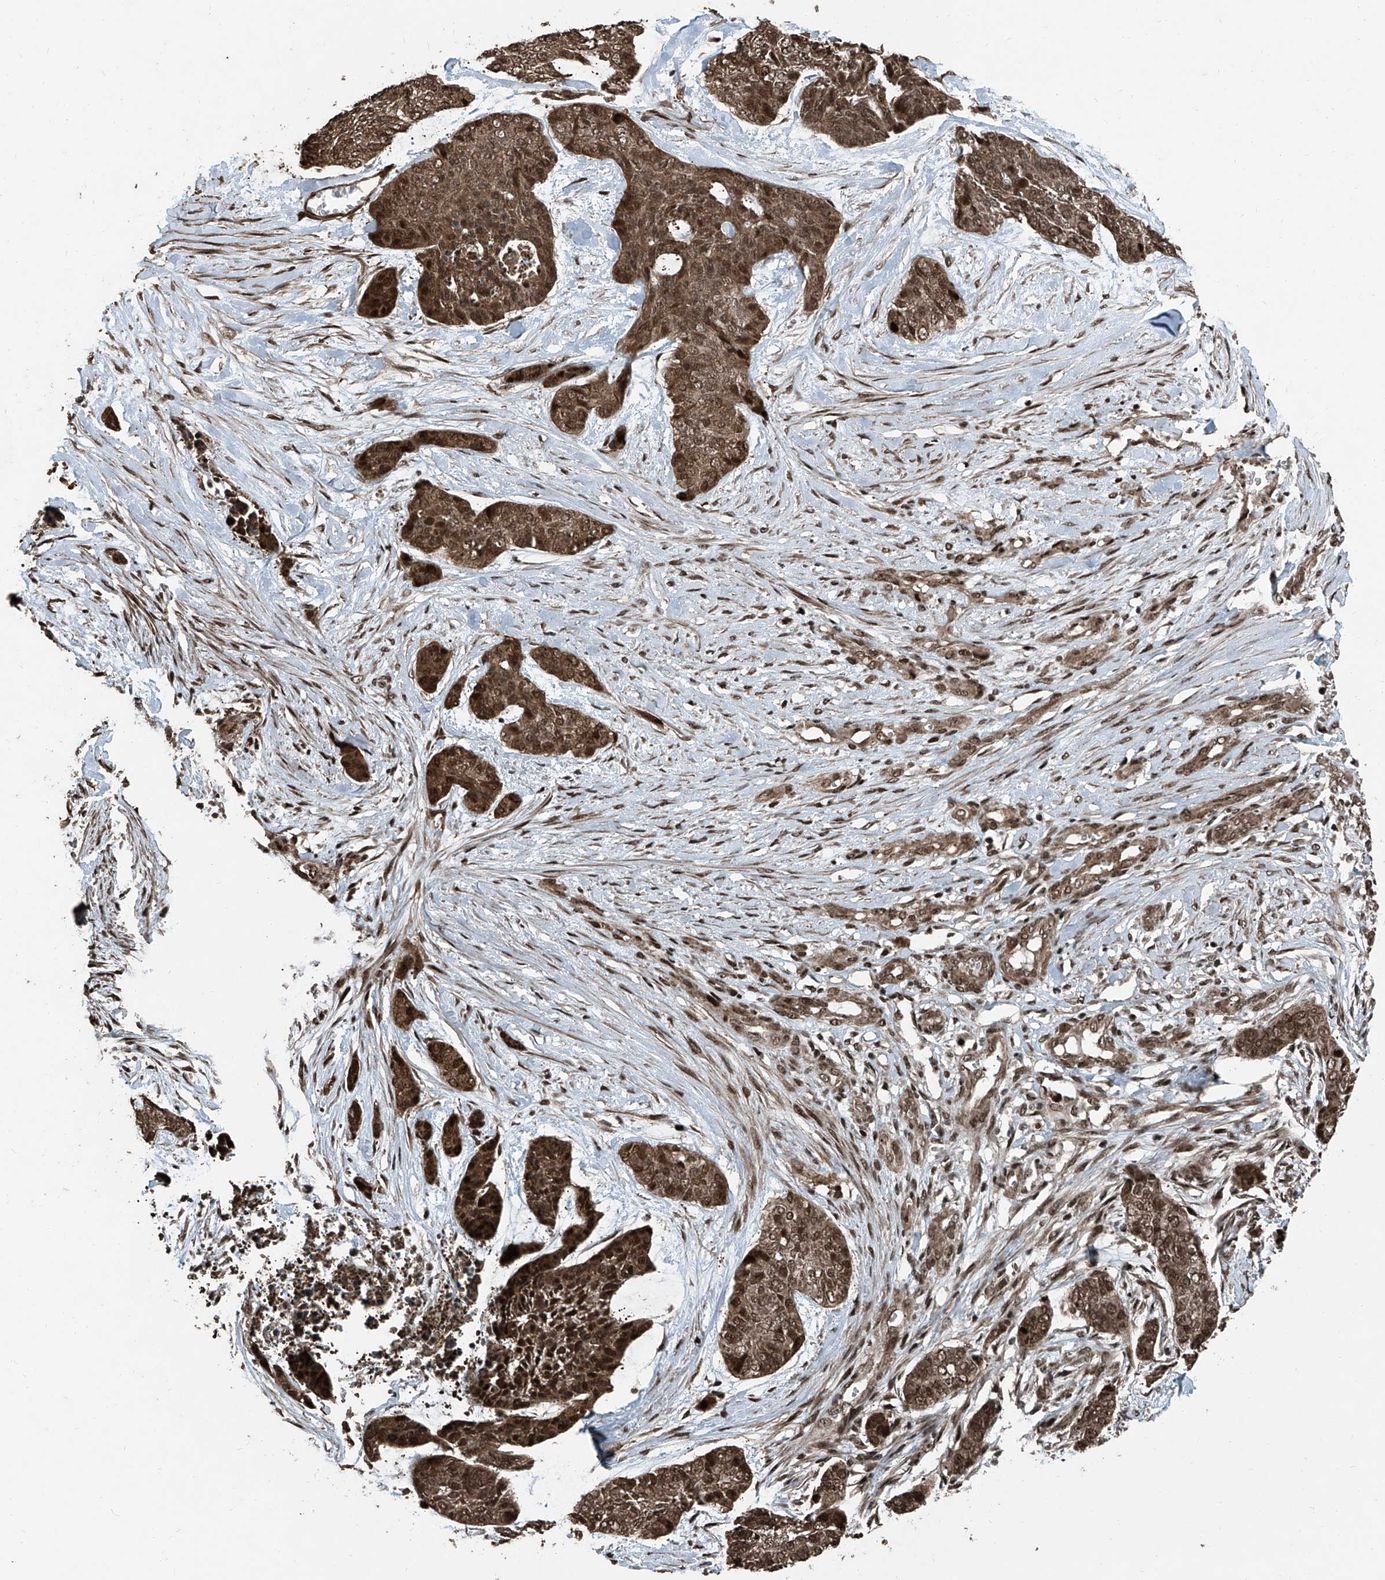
{"staining": {"intensity": "moderate", "quantity": ">75%", "location": "cytoplasmic/membranous,nuclear"}, "tissue": "skin cancer", "cell_type": "Tumor cells", "image_type": "cancer", "snomed": [{"axis": "morphology", "description": "Basal cell carcinoma"}, {"axis": "topography", "description": "Skin"}], "caption": "The immunohistochemical stain labels moderate cytoplasmic/membranous and nuclear staining in tumor cells of skin cancer tissue. (DAB (3,3'-diaminobenzidine) IHC, brown staining for protein, blue staining for nuclei).", "gene": "ZNF570", "patient": {"sex": "female", "age": 64}}